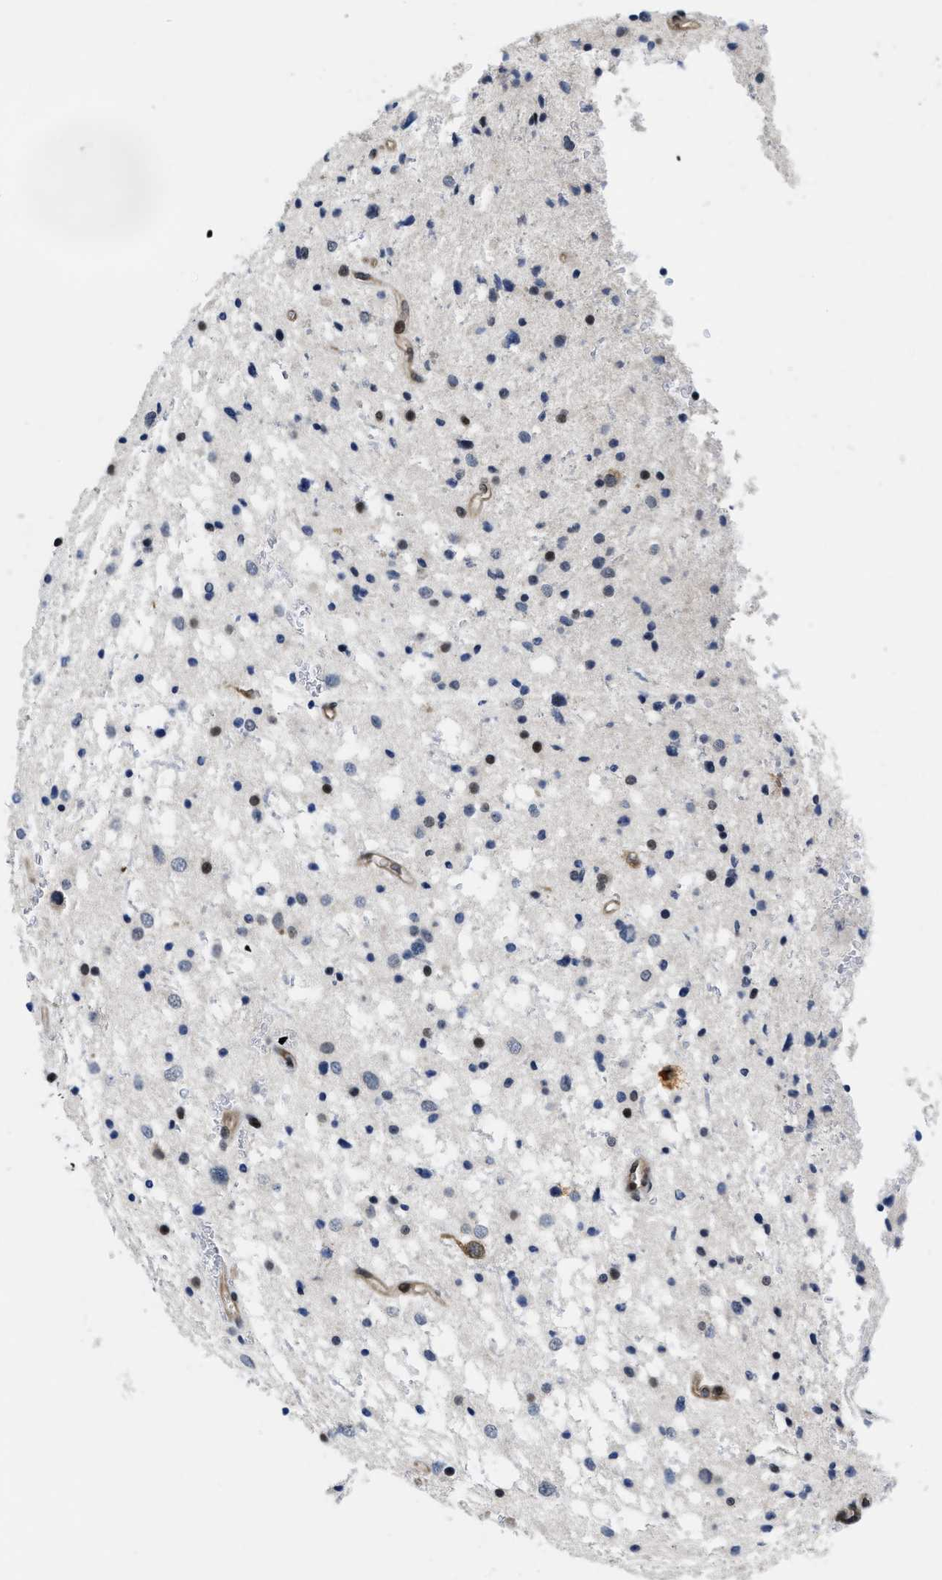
{"staining": {"intensity": "moderate", "quantity": "<25%", "location": "nuclear"}, "tissue": "glioma", "cell_type": "Tumor cells", "image_type": "cancer", "snomed": [{"axis": "morphology", "description": "Glioma, malignant, Low grade"}, {"axis": "topography", "description": "Brain"}], "caption": "Immunohistochemistry image of neoplastic tissue: low-grade glioma (malignant) stained using immunohistochemistry demonstrates low levels of moderate protein expression localized specifically in the nuclear of tumor cells, appearing as a nuclear brown color.", "gene": "HIF1A", "patient": {"sex": "female", "age": 37}}